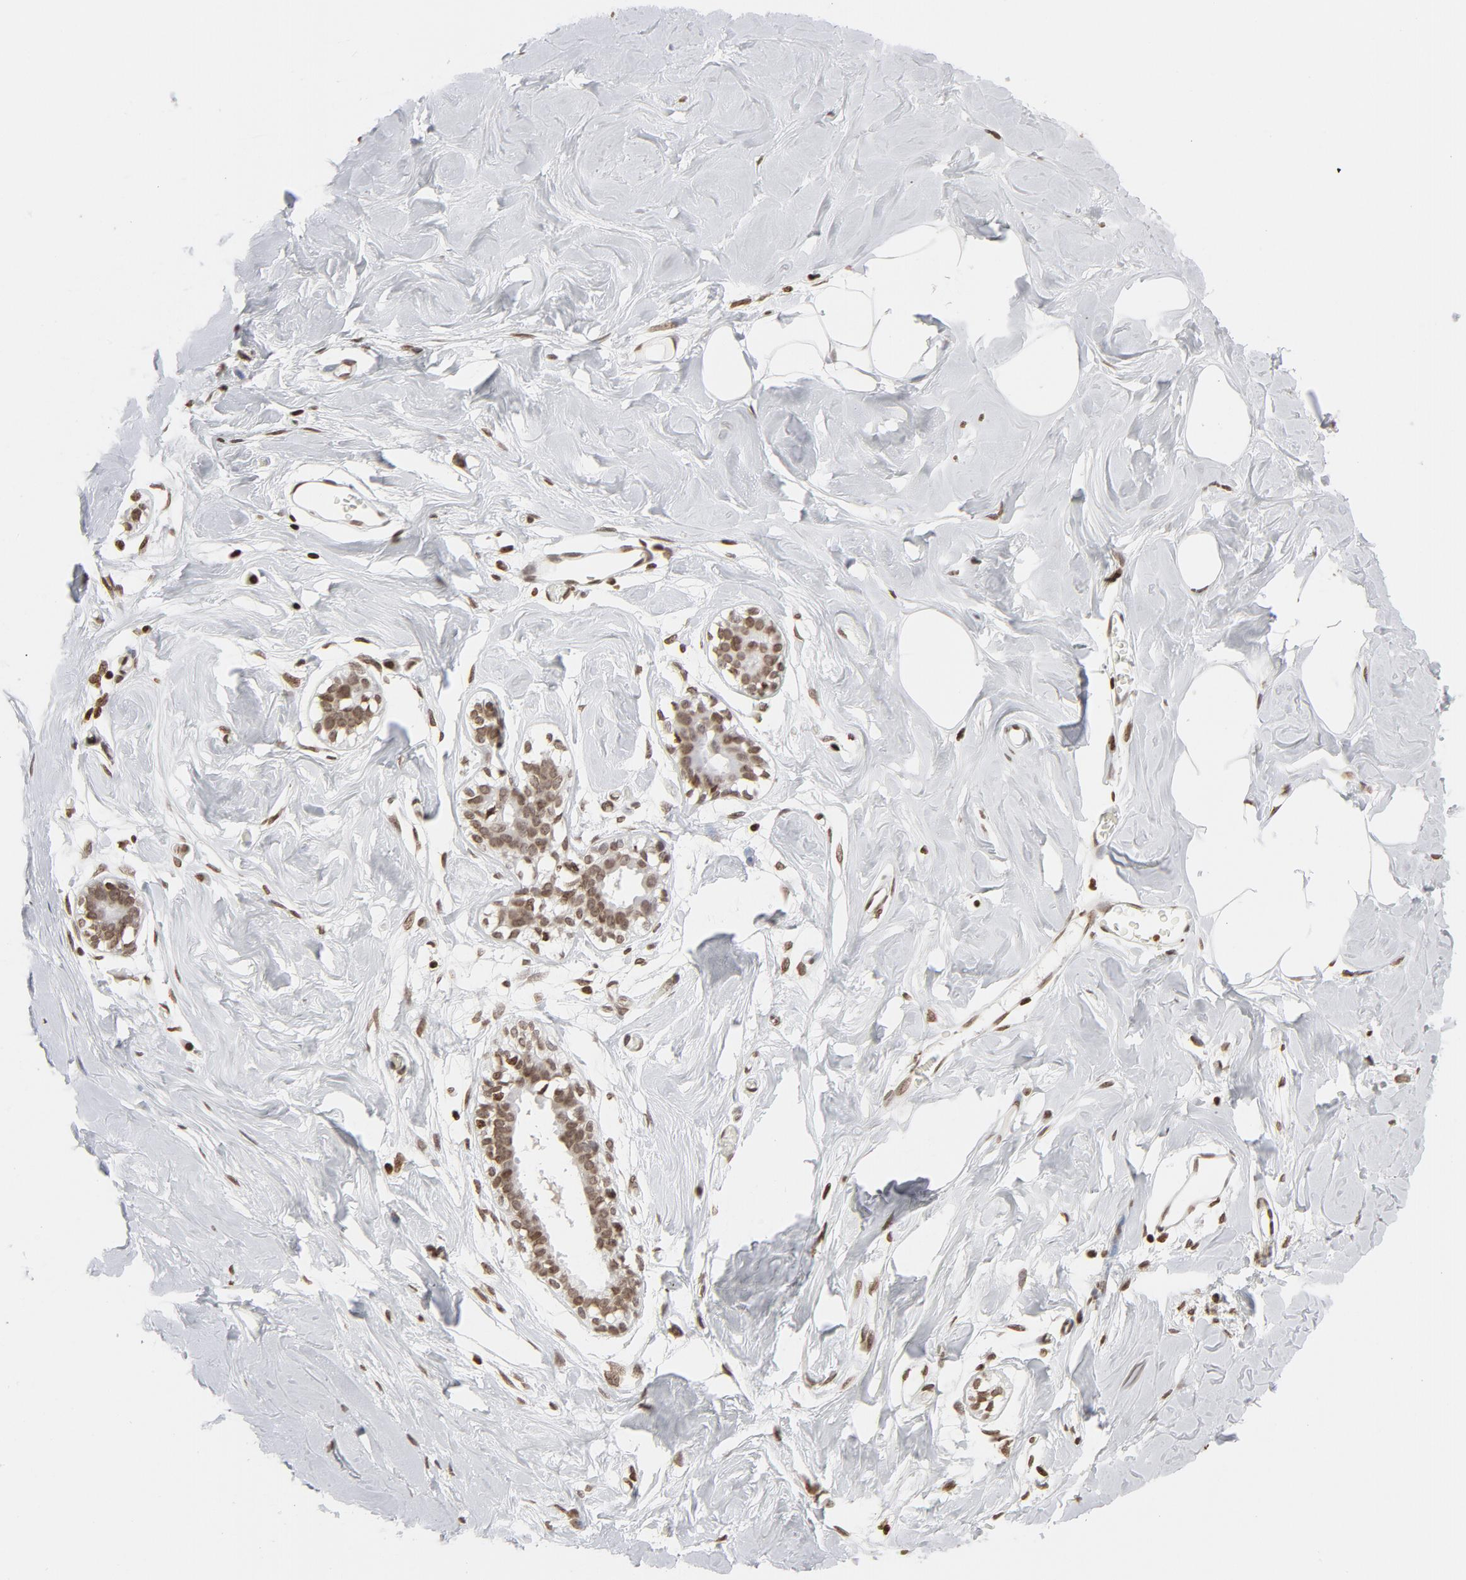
{"staining": {"intensity": "moderate", "quantity": ">75%", "location": "nuclear"}, "tissue": "breast", "cell_type": "Adipocytes", "image_type": "normal", "snomed": [{"axis": "morphology", "description": "Normal tissue, NOS"}, {"axis": "topography", "description": "Breast"}, {"axis": "topography", "description": "Adipose tissue"}], "caption": "Immunohistochemistry (IHC) of benign breast shows medium levels of moderate nuclear positivity in about >75% of adipocytes.", "gene": "H2AC12", "patient": {"sex": "female", "age": 25}}